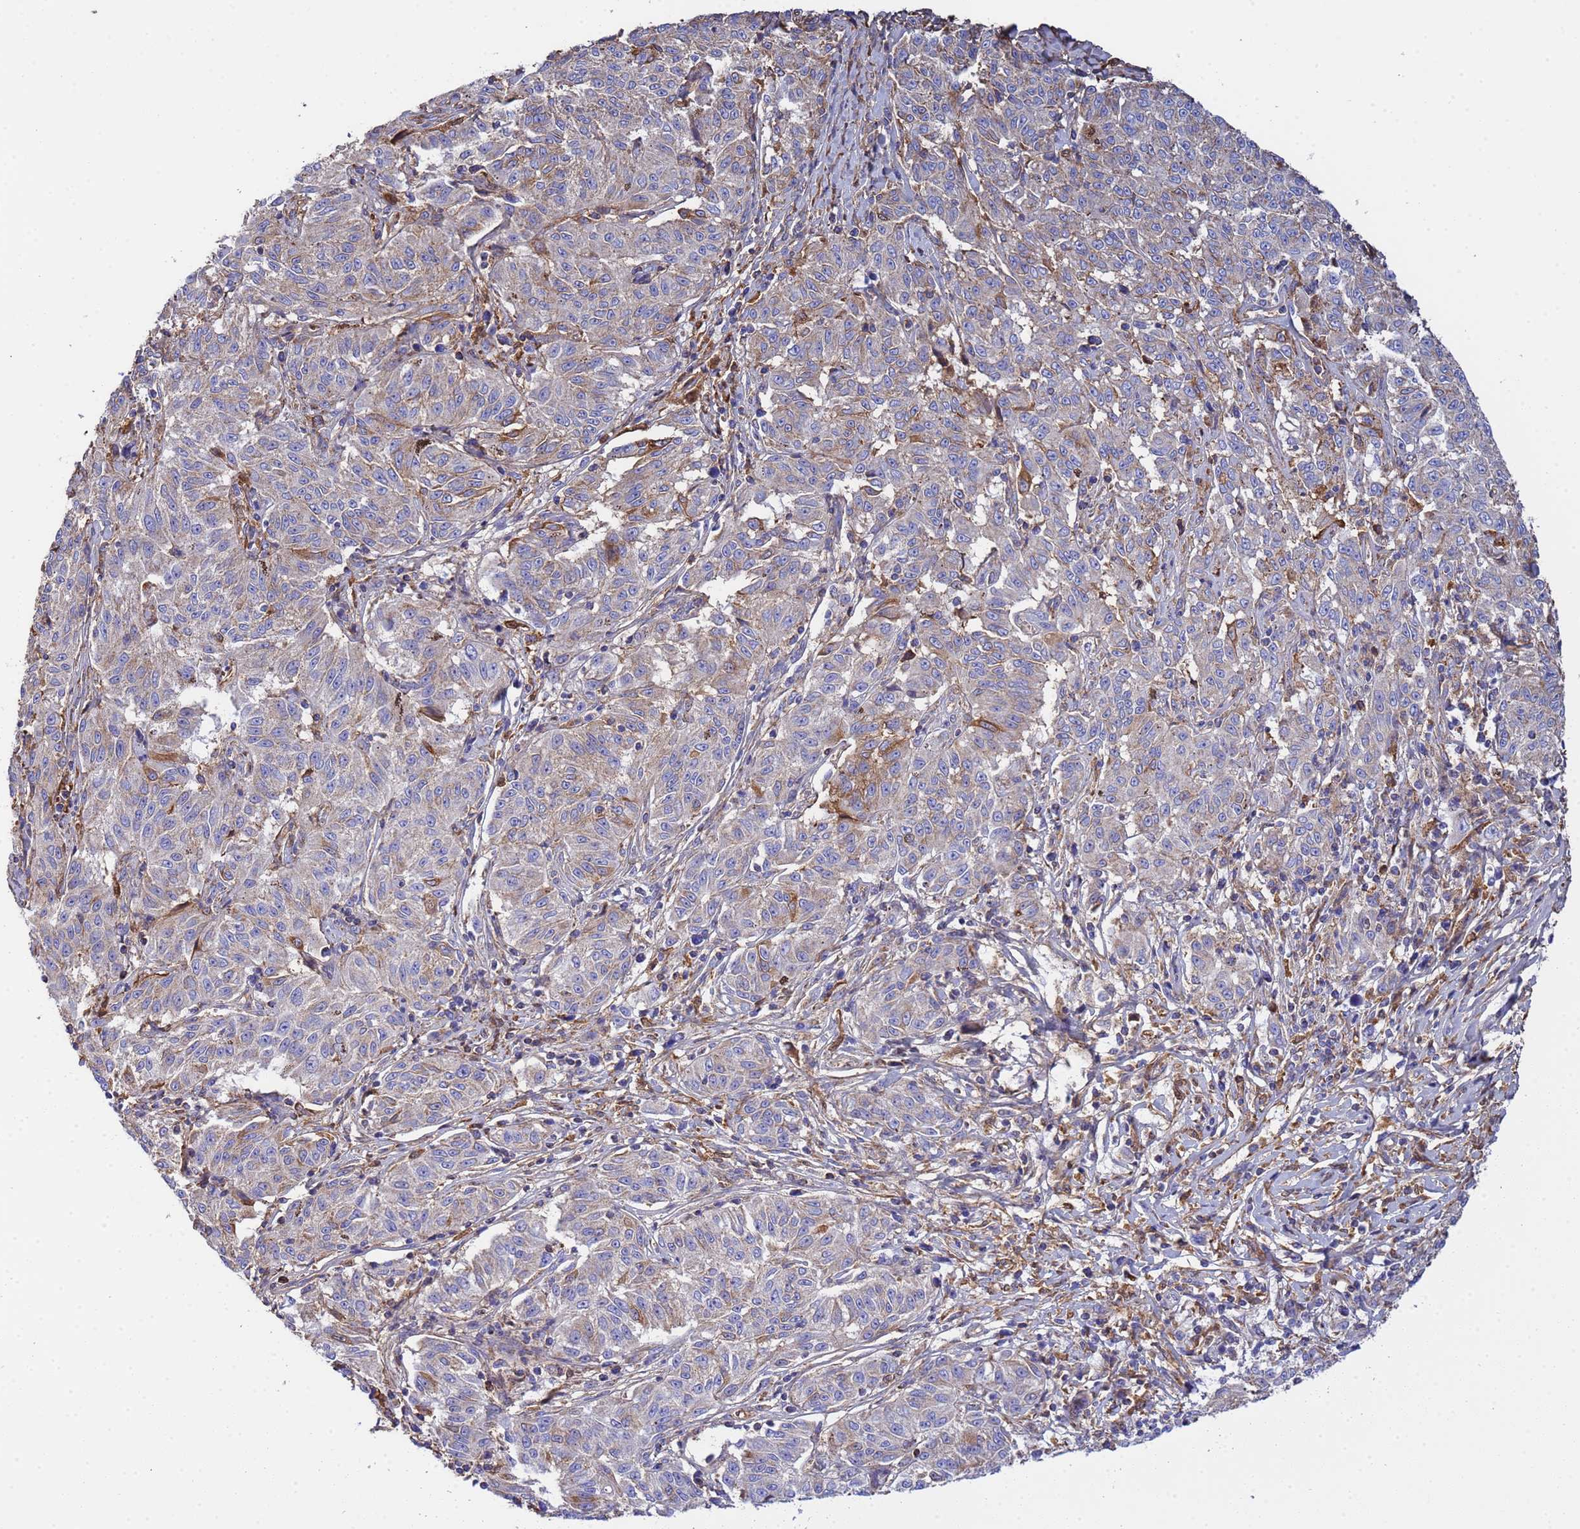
{"staining": {"intensity": "negative", "quantity": "none", "location": "none"}, "tissue": "melanoma", "cell_type": "Tumor cells", "image_type": "cancer", "snomed": [{"axis": "morphology", "description": "Malignant melanoma, NOS"}, {"axis": "topography", "description": "Skin"}], "caption": "Immunohistochemistry micrograph of human malignant melanoma stained for a protein (brown), which reveals no positivity in tumor cells. (DAB (3,3'-diaminobenzidine) immunohistochemistry (IHC), high magnification).", "gene": "GLUD1", "patient": {"sex": "female", "age": 72}}